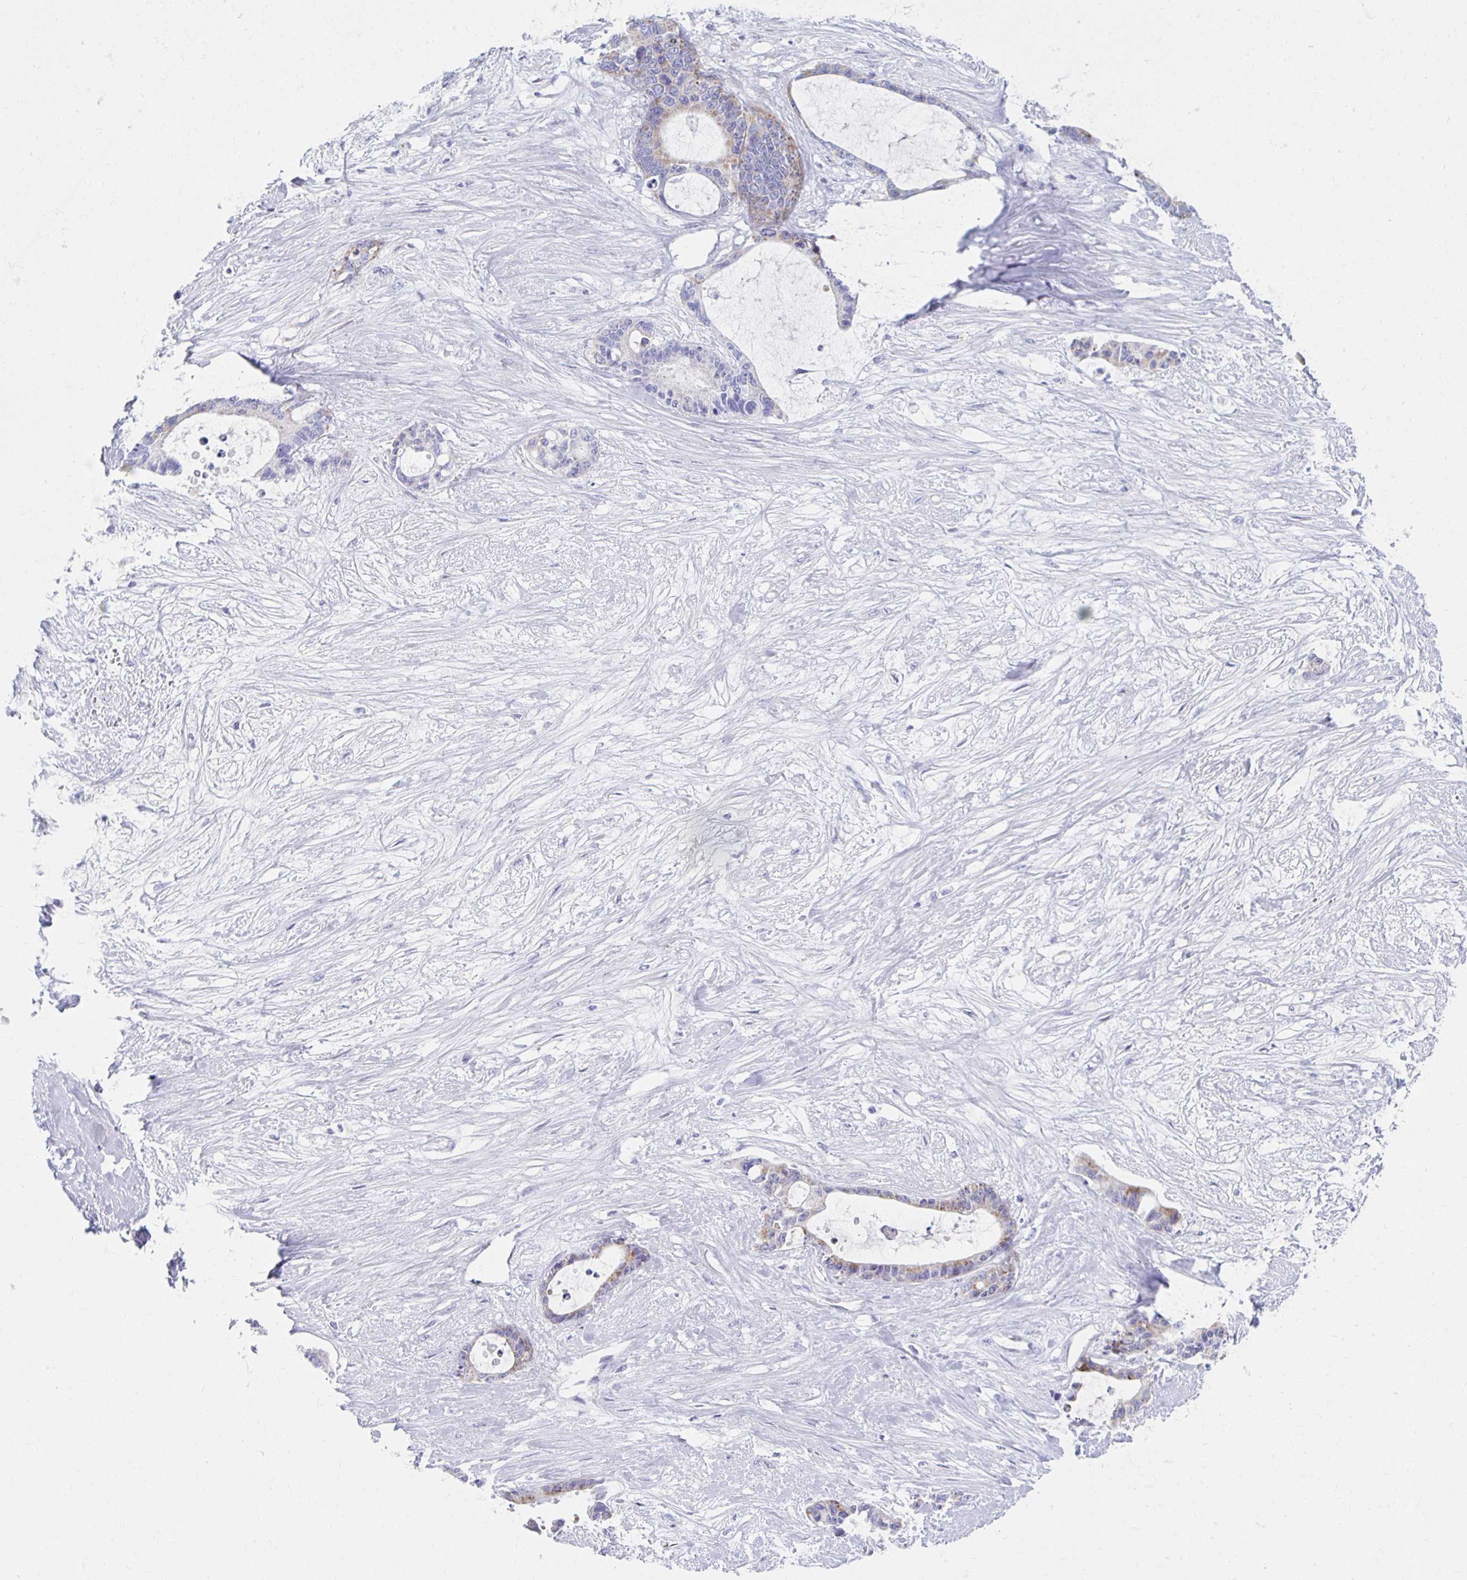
{"staining": {"intensity": "weak", "quantity": "25%-75%", "location": "cytoplasmic/membranous"}, "tissue": "liver cancer", "cell_type": "Tumor cells", "image_type": "cancer", "snomed": [{"axis": "morphology", "description": "Normal tissue, NOS"}, {"axis": "morphology", "description": "Cholangiocarcinoma"}, {"axis": "topography", "description": "Liver"}, {"axis": "topography", "description": "Peripheral nerve tissue"}], "caption": "This histopathology image displays liver cancer (cholangiocarcinoma) stained with immunohistochemistry (IHC) to label a protein in brown. The cytoplasmic/membranous of tumor cells show weak positivity for the protein. Nuclei are counter-stained blue.", "gene": "TEX44", "patient": {"sex": "female", "age": 73}}